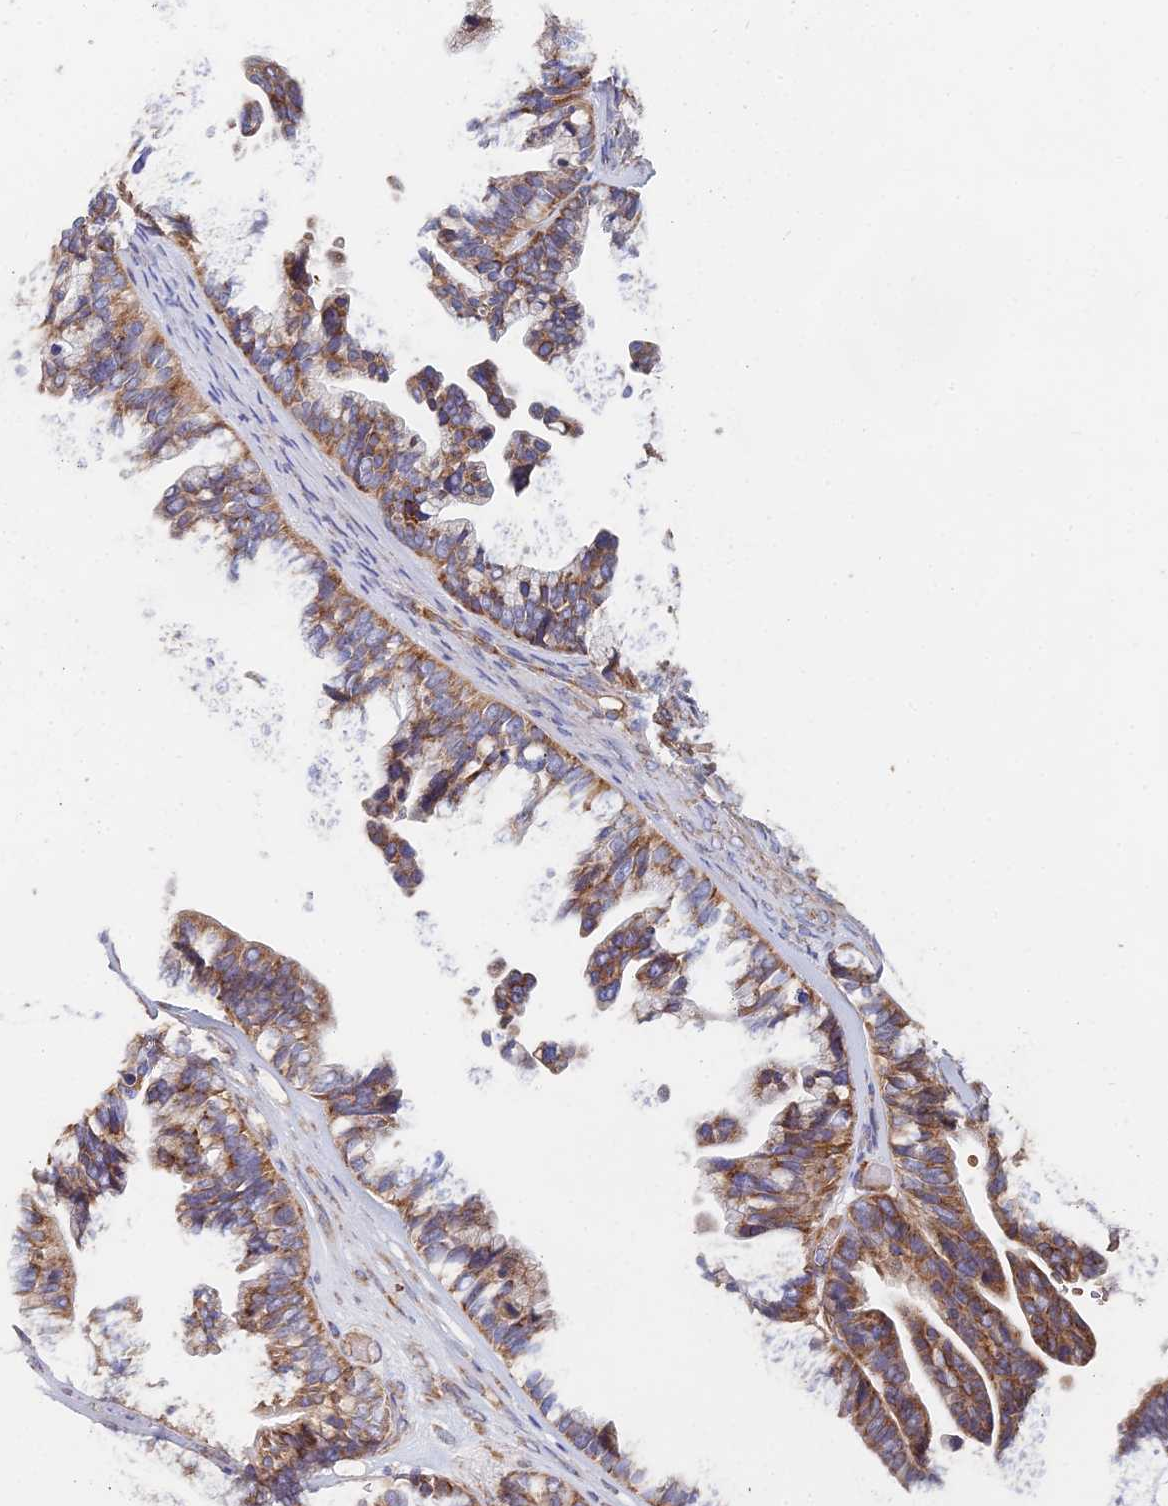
{"staining": {"intensity": "moderate", "quantity": ">75%", "location": "cytoplasmic/membranous"}, "tissue": "ovarian cancer", "cell_type": "Tumor cells", "image_type": "cancer", "snomed": [{"axis": "morphology", "description": "Cystadenocarcinoma, serous, NOS"}, {"axis": "topography", "description": "Ovary"}], "caption": "IHC staining of ovarian cancer, which shows medium levels of moderate cytoplasmic/membranous staining in about >75% of tumor cells indicating moderate cytoplasmic/membranous protein staining. The staining was performed using DAB (brown) for protein detection and nuclei were counterstained in hematoxylin (blue).", "gene": "ELOF1", "patient": {"sex": "female", "age": 56}}